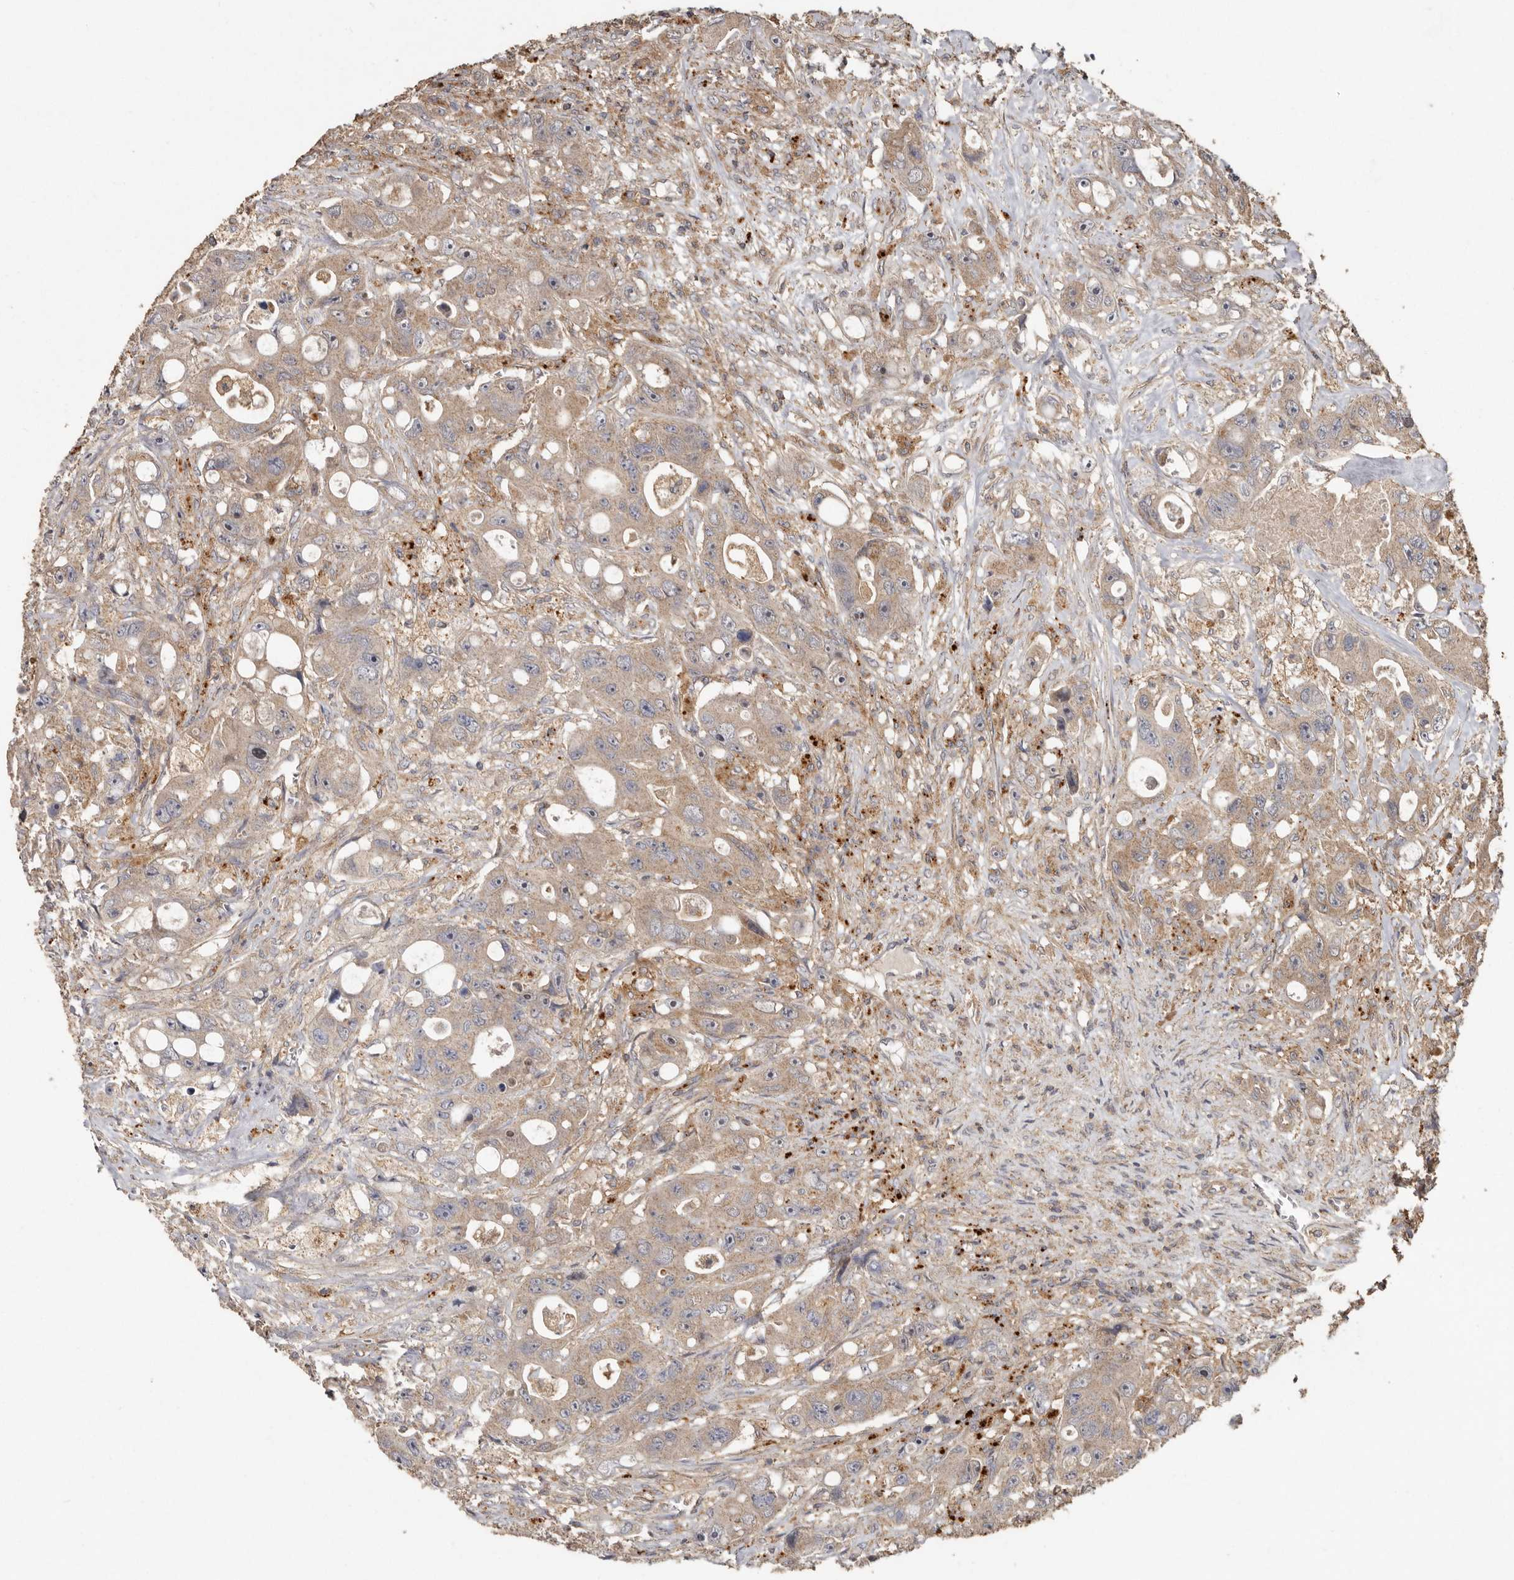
{"staining": {"intensity": "weak", "quantity": ">75%", "location": "cytoplasmic/membranous"}, "tissue": "colorectal cancer", "cell_type": "Tumor cells", "image_type": "cancer", "snomed": [{"axis": "morphology", "description": "Adenocarcinoma, NOS"}, {"axis": "topography", "description": "Colon"}], "caption": "Protein staining reveals weak cytoplasmic/membranous staining in approximately >75% of tumor cells in adenocarcinoma (colorectal).", "gene": "RWDD1", "patient": {"sex": "female", "age": 46}}